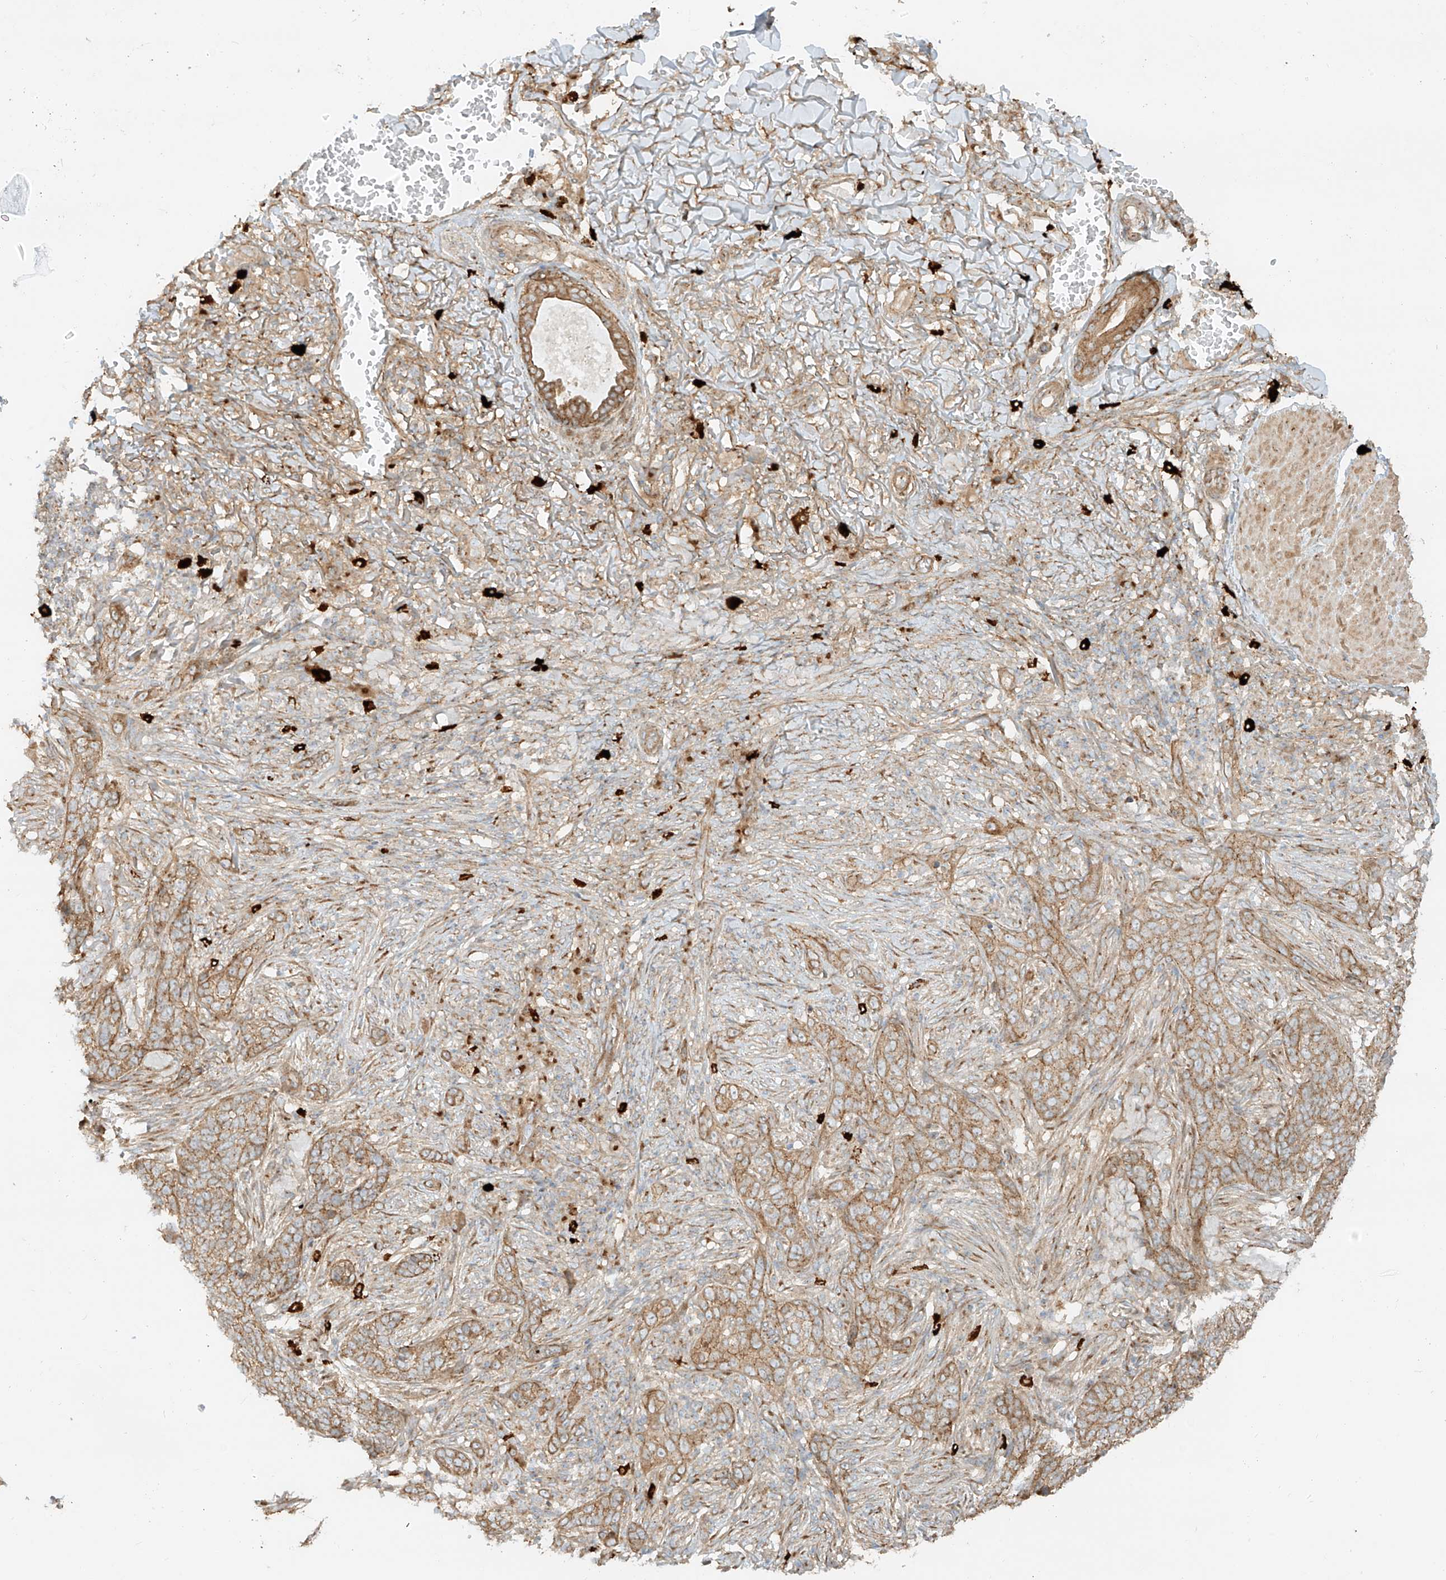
{"staining": {"intensity": "moderate", "quantity": ">75%", "location": "cytoplasmic/membranous"}, "tissue": "skin cancer", "cell_type": "Tumor cells", "image_type": "cancer", "snomed": [{"axis": "morphology", "description": "Basal cell carcinoma"}, {"axis": "topography", "description": "Skin"}], "caption": "Protein expression analysis of basal cell carcinoma (skin) shows moderate cytoplasmic/membranous staining in about >75% of tumor cells.", "gene": "ZNF287", "patient": {"sex": "male", "age": 85}}